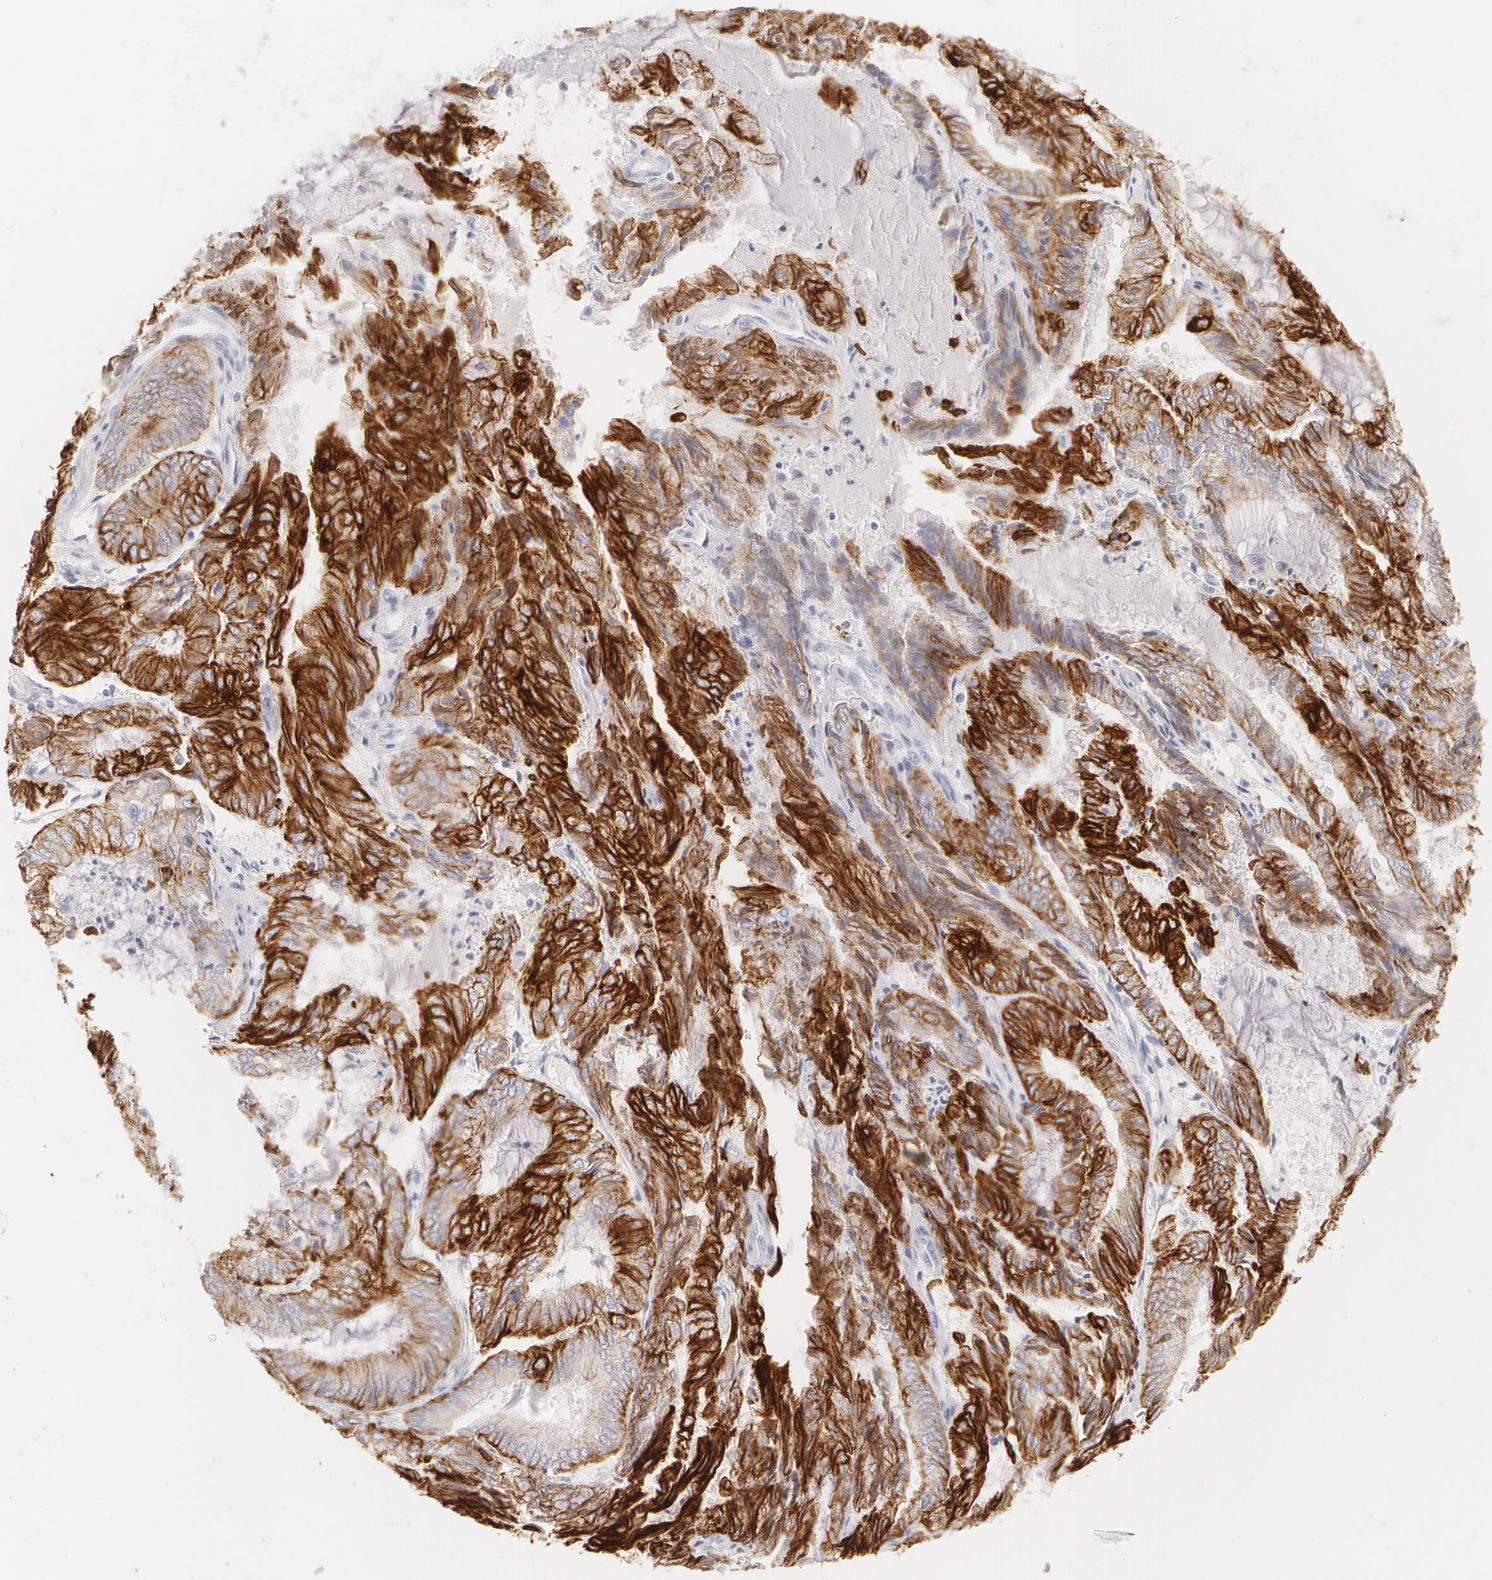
{"staining": {"intensity": "strong", "quantity": "25%-75%", "location": "cytoplasmic/membranous"}, "tissue": "endometrial cancer", "cell_type": "Tumor cells", "image_type": "cancer", "snomed": [{"axis": "morphology", "description": "Adenocarcinoma, NOS"}, {"axis": "topography", "description": "Endometrium"}], "caption": "Protein expression analysis of endometrial cancer reveals strong cytoplasmic/membranous staining in approximately 25%-75% of tumor cells.", "gene": "KRT8", "patient": {"sex": "female", "age": 59}}